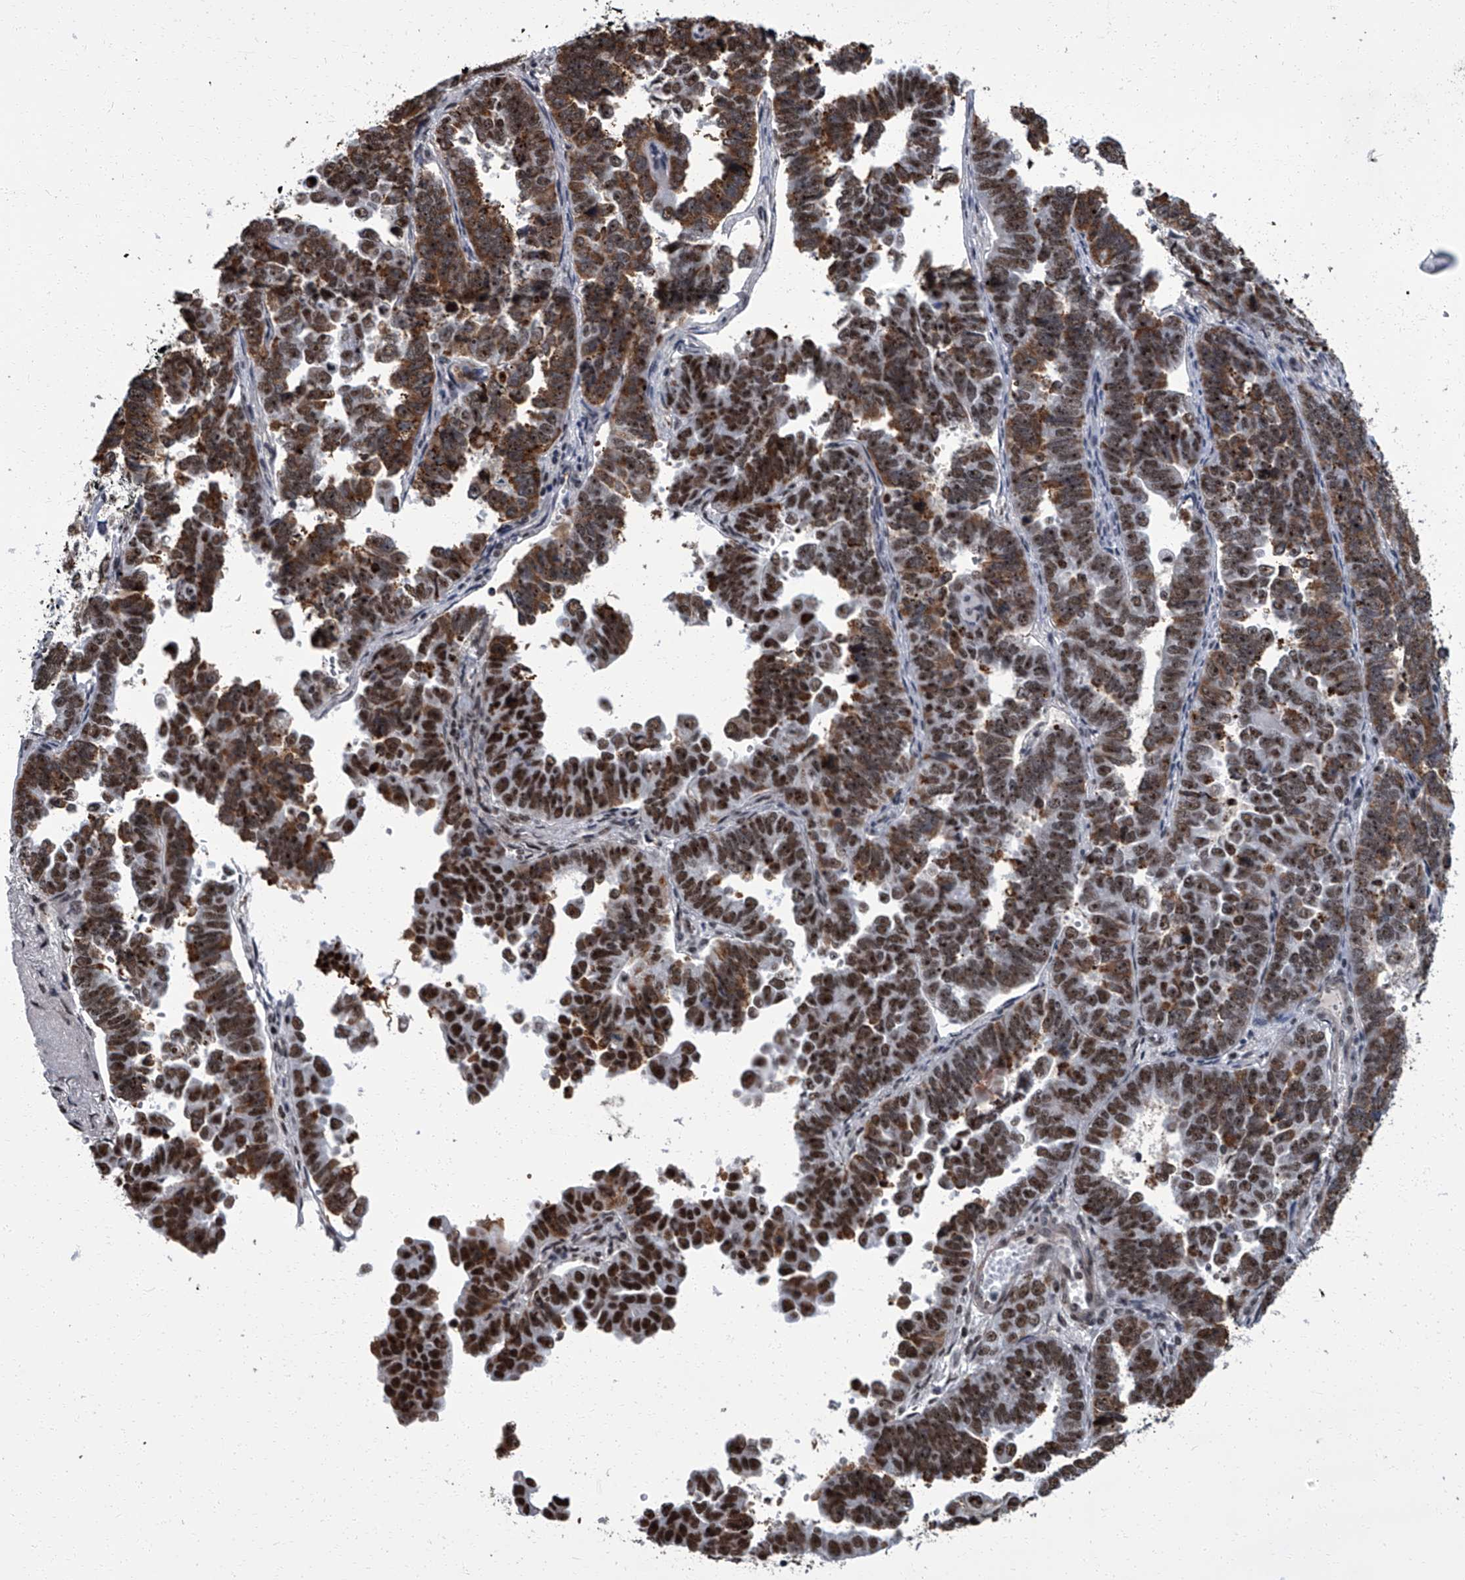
{"staining": {"intensity": "moderate", "quantity": ">75%", "location": "cytoplasmic/membranous,nuclear"}, "tissue": "endometrial cancer", "cell_type": "Tumor cells", "image_type": "cancer", "snomed": [{"axis": "morphology", "description": "Adenocarcinoma, NOS"}, {"axis": "topography", "description": "Endometrium"}], "caption": "IHC (DAB (3,3'-diaminobenzidine)) staining of endometrial adenocarcinoma exhibits moderate cytoplasmic/membranous and nuclear protein positivity in approximately >75% of tumor cells.", "gene": "ZNF518B", "patient": {"sex": "female", "age": 75}}